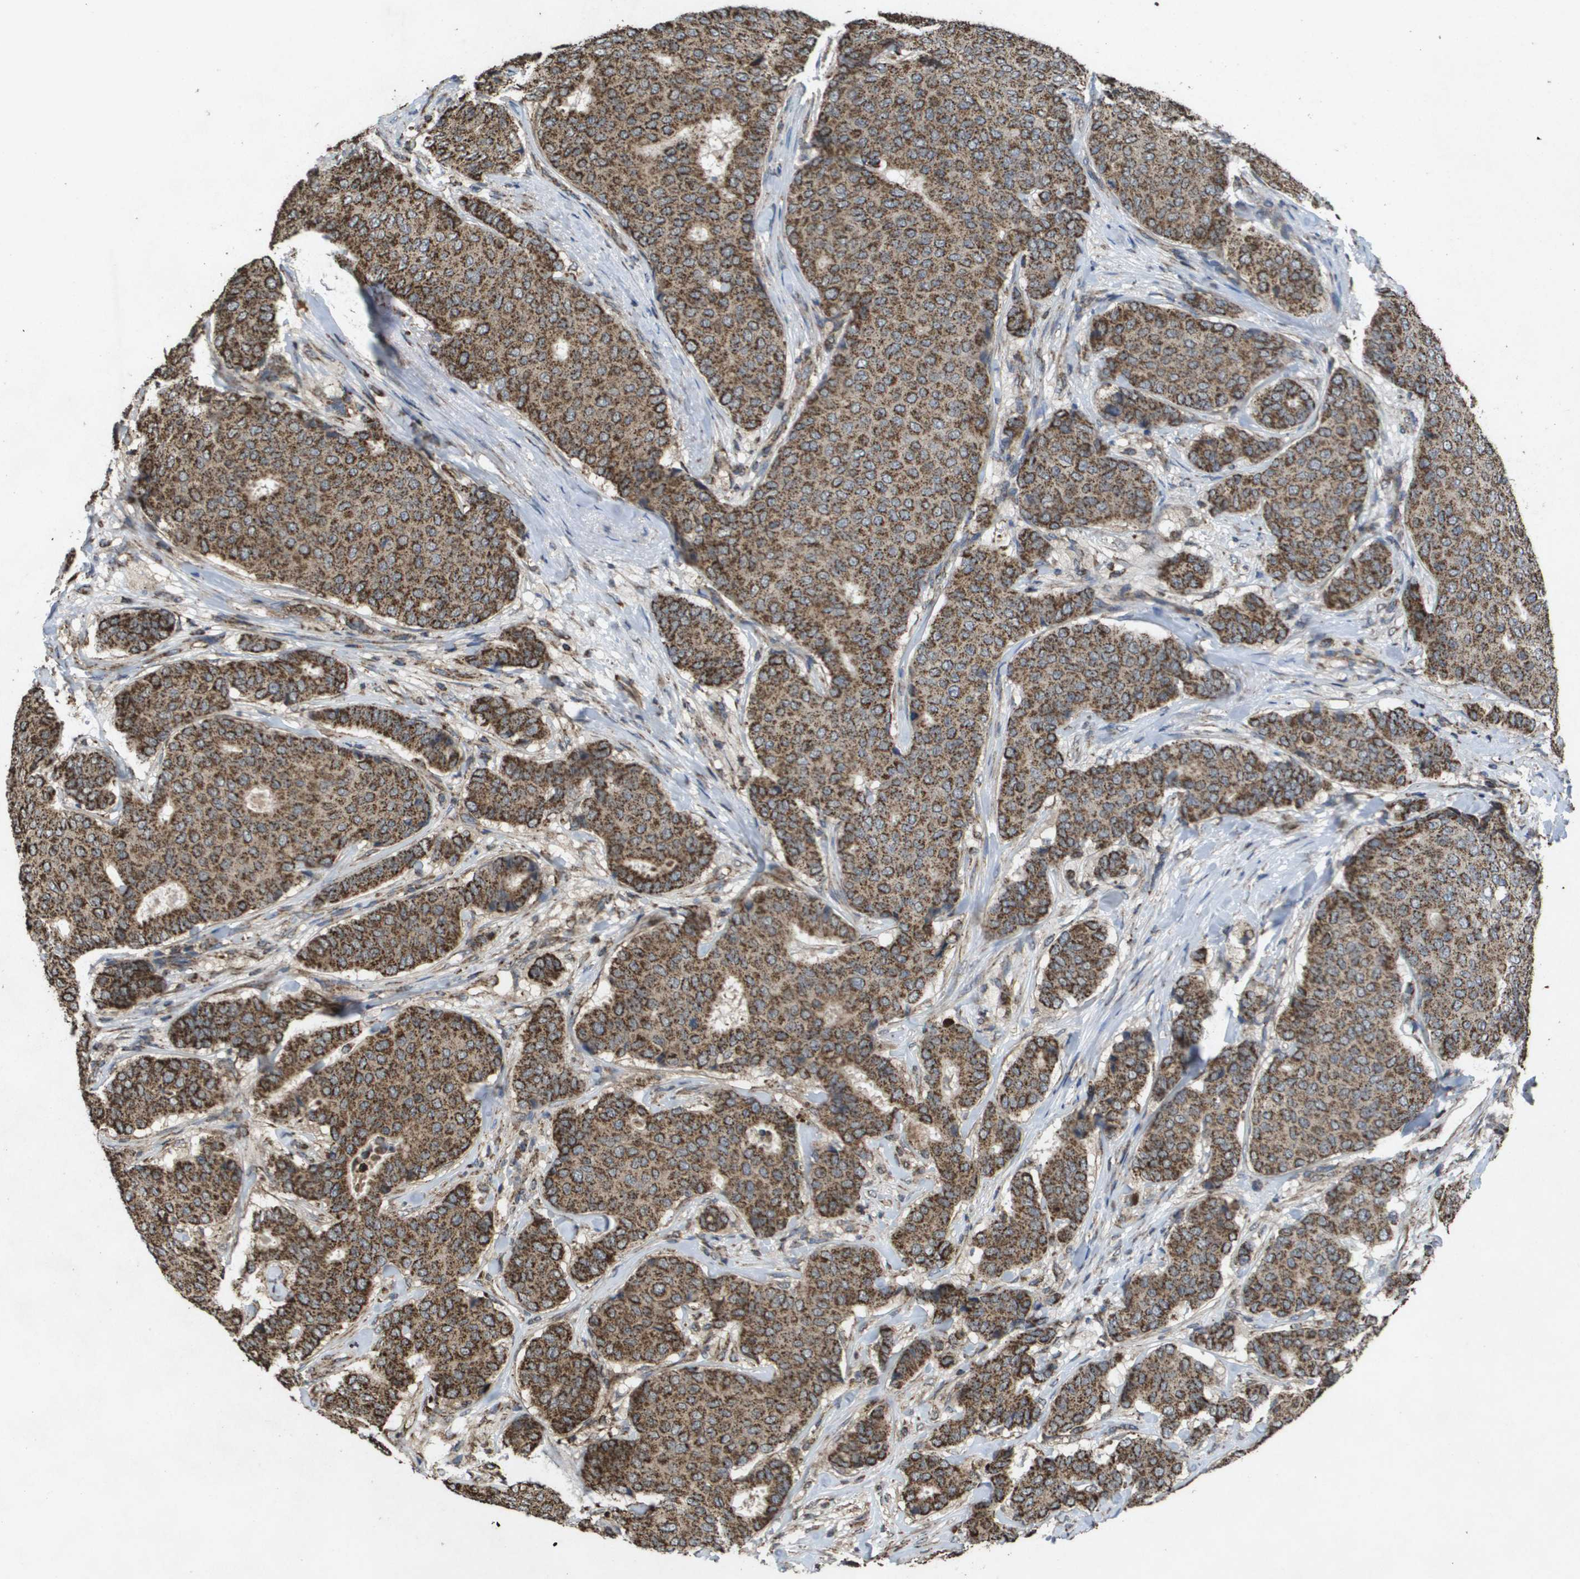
{"staining": {"intensity": "strong", "quantity": ">75%", "location": "cytoplasmic/membranous"}, "tissue": "breast cancer", "cell_type": "Tumor cells", "image_type": "cancer", "snomed": [{"axis": "morphology", "description": "Duct carcinoma"}, {"axis": "topography", "description": "Breast"}], "caption": "Immunohistochemistry (IHC) of invasive ductal carcinoma (breast) shows high levels of strong cytoplasmic/membranous positivity in approximately >75% of tumor cells. (Stains: DAB (3,3'-diaminobenzidine) in brown, nuclei in blue, Microscopy: brightfield microscopy at high magnification).", "gene": "HSPE1", "patient": {"sex": "female", "age": 75}}